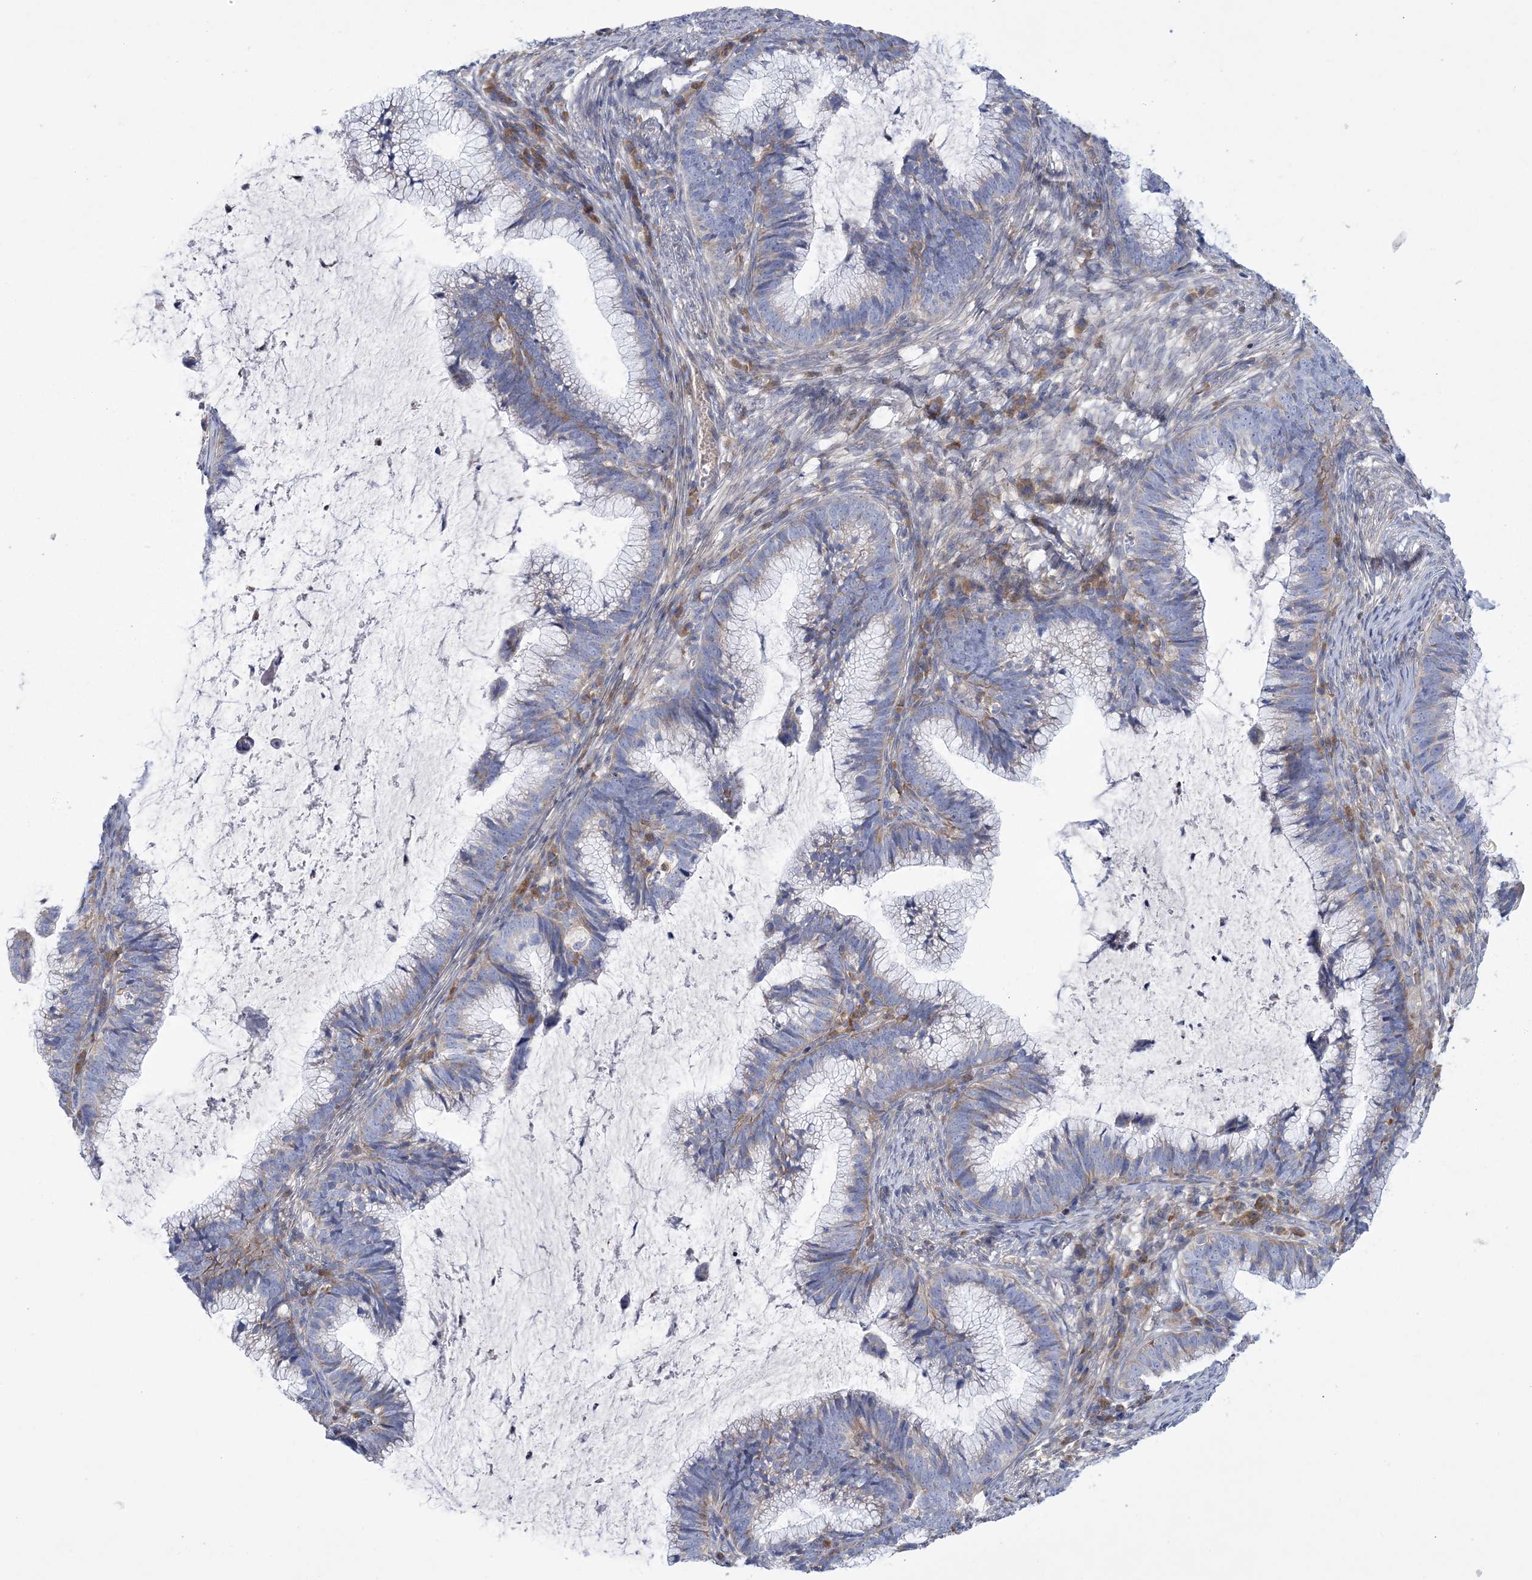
{"staining": {"intensity": "negative", "quantity": "none", "location": "none"}, "tissue": "cervical cancer", "cell_type": "Tumor cells", "image_type": "cancer", "snomed": [{"axis": "morphology", "description": "Adenocarcinoma, NOS"}, {"axis": "topography", "description": "Cervix"}], "caption": "This is an IHC image of adenocarcinoma (cervical). There is no positivity in tumor cells.", "gene": "ARSJ", "patient": {"sex": "female", "age": 36}}